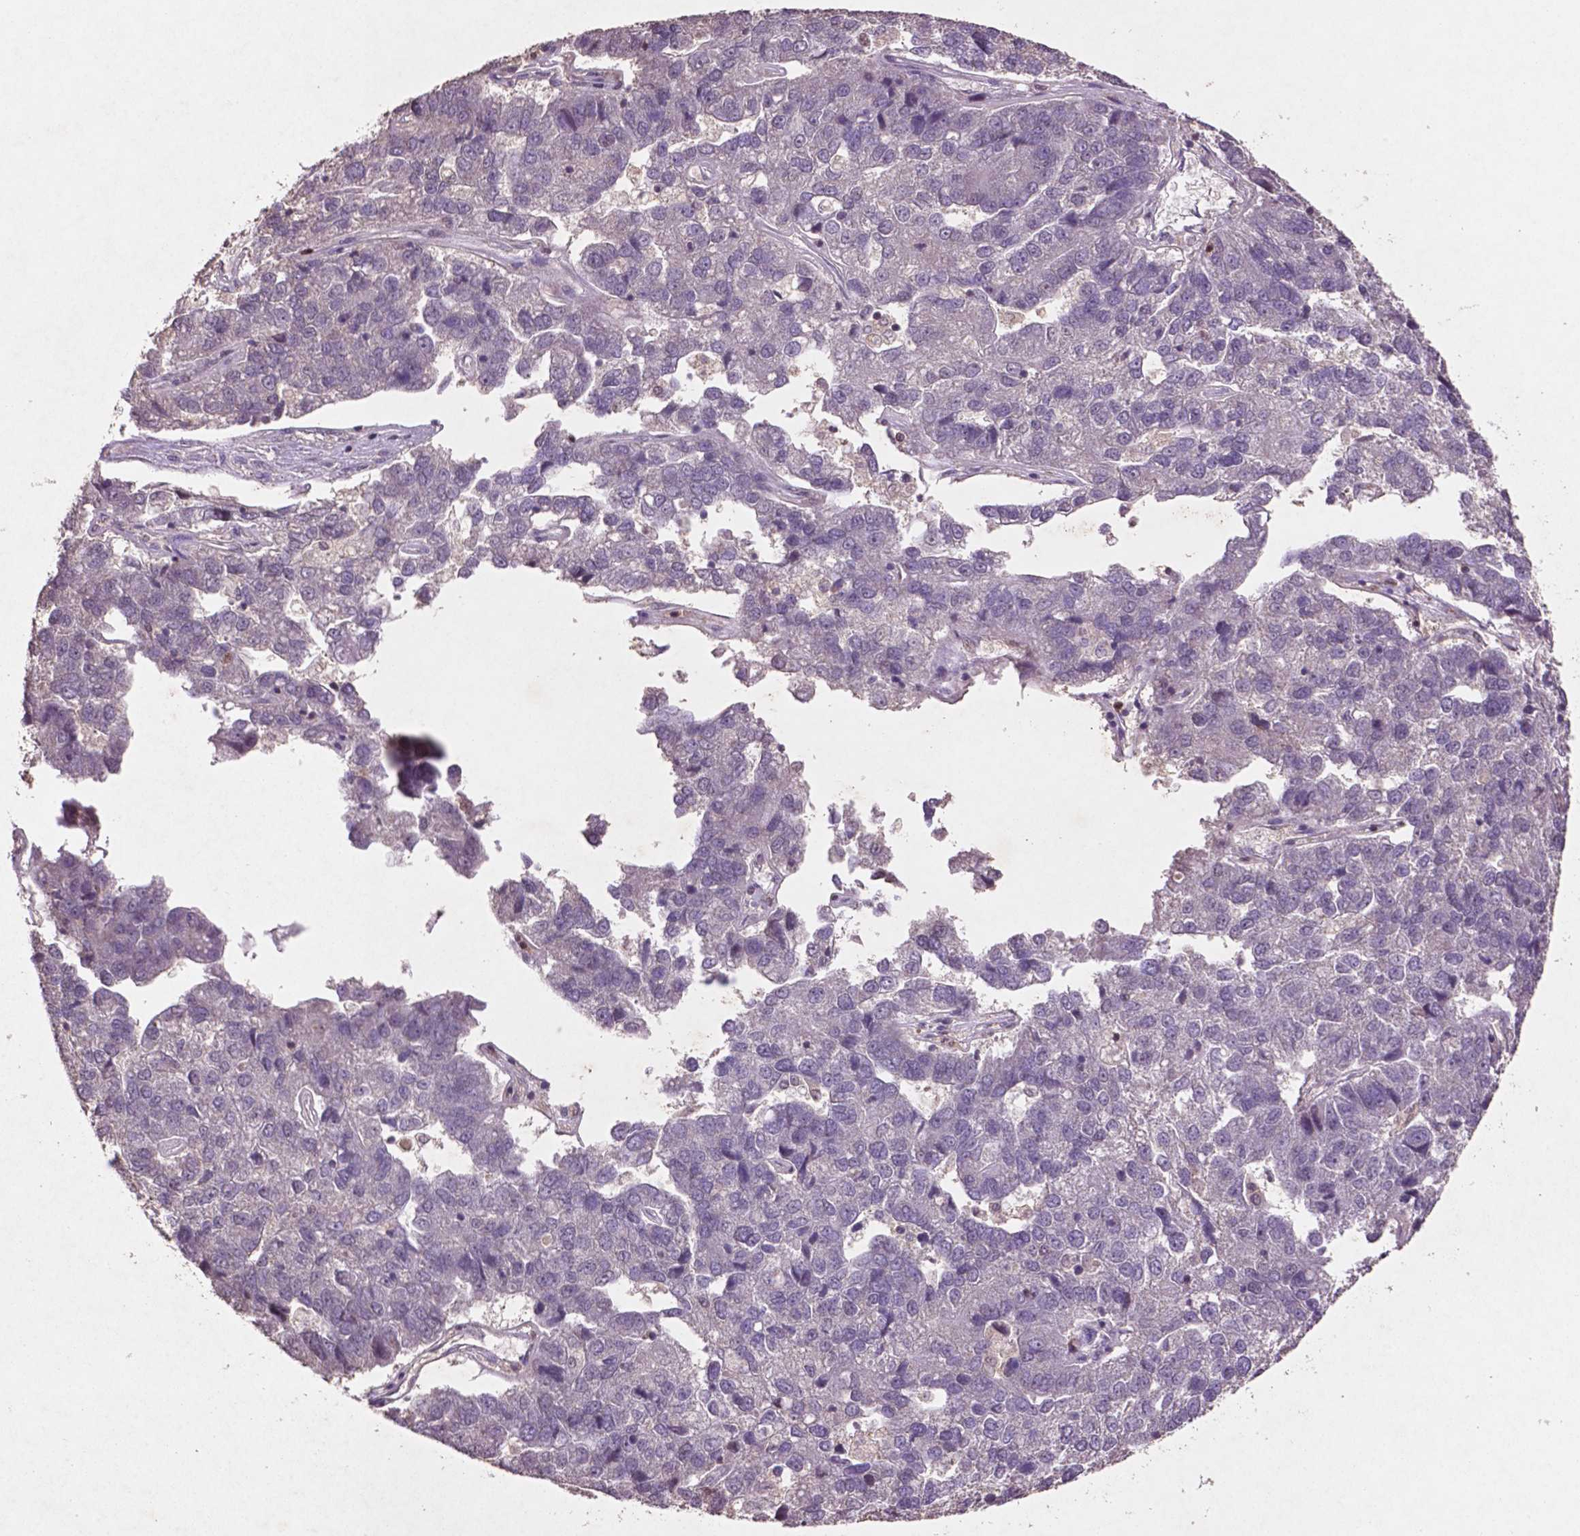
{"staining": {"intensity": "negative", "quantity": "none", "location": "none"}, "tissue": "pancreatic cancer", "cell_type": "Tumor cells", "image_type": "cancer", "snomed": [{"axis": "morphology", "description": "Adenocarcinoma, NOS"}, {"axis": "topography", "description": "Pancreas"}], "caption": "Histopathology image shows no protein expression in tumor cells of pancreatic cancer (adenocarcinoma) tissue.", "gene": "GLRX", "patient": {"sex": "female", "age": 61}}